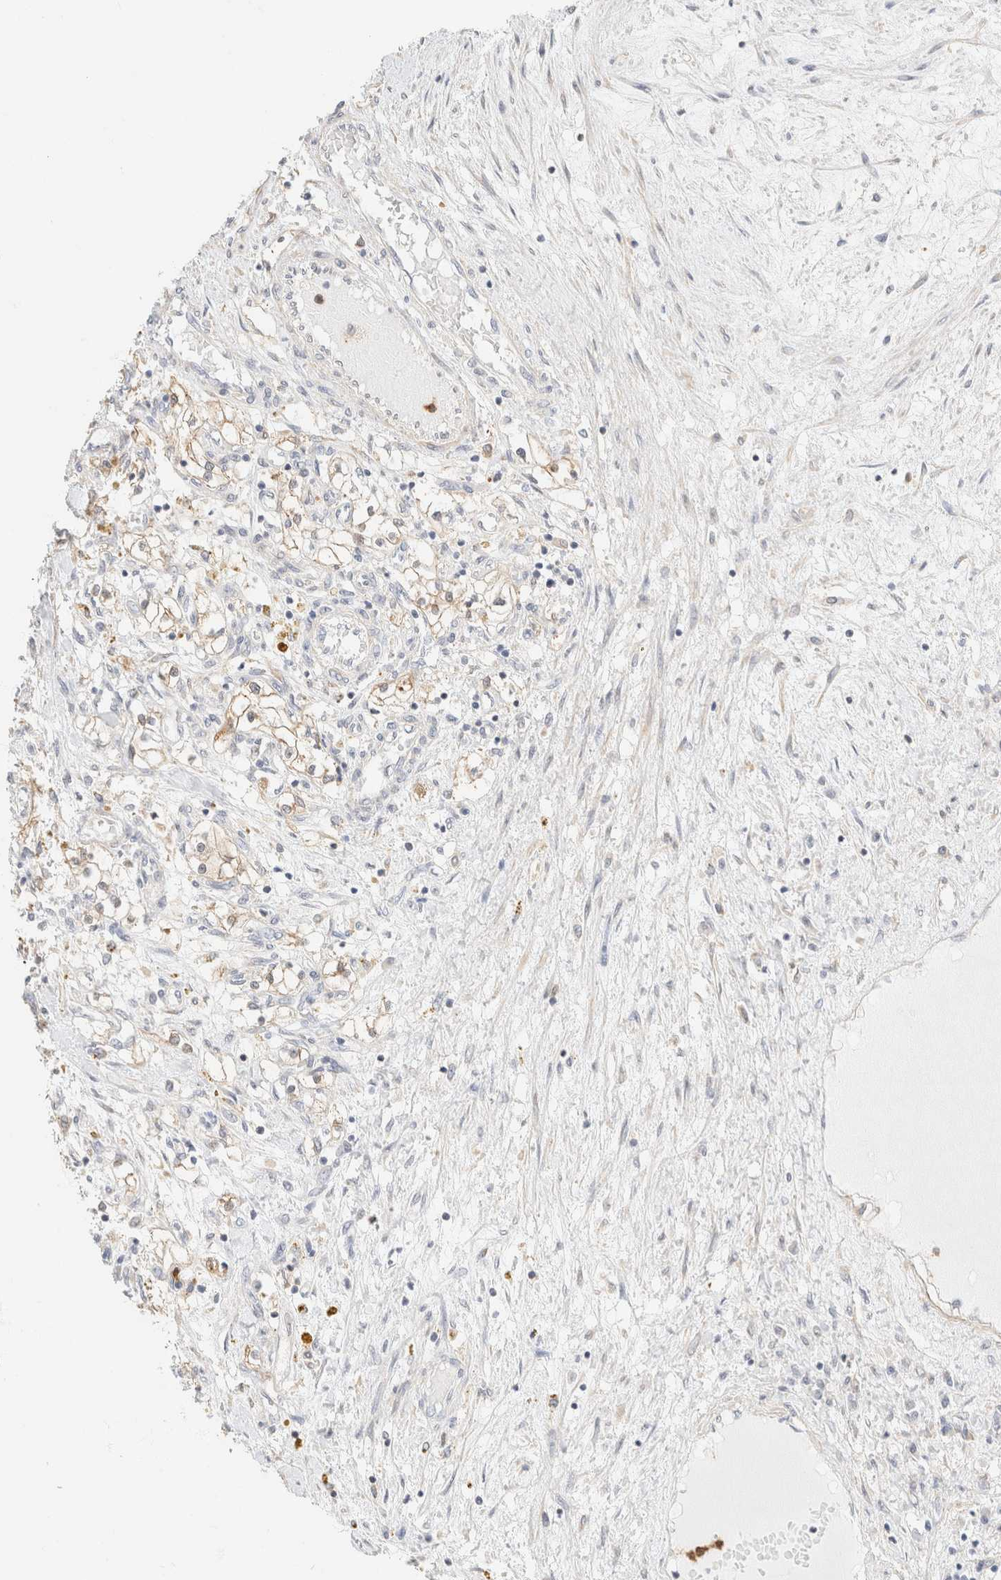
{"staining": {"intensity": "negative", "quantity": "none", "location": "none"}, "tissue": "renal cancer", "cell_type": "Tumor cells", "image_type": "cancer", "snomed": [{"axis": "morphology", "description": "Adenocarcinoma, NOS"}, {"axis": "topography", "description": "Kidney"}], "caption": "A micrograph of human renal cancer is negative for staining in tumor cells.", "gene": "GPI", "patient": {"sex": "male", "age": 68}}